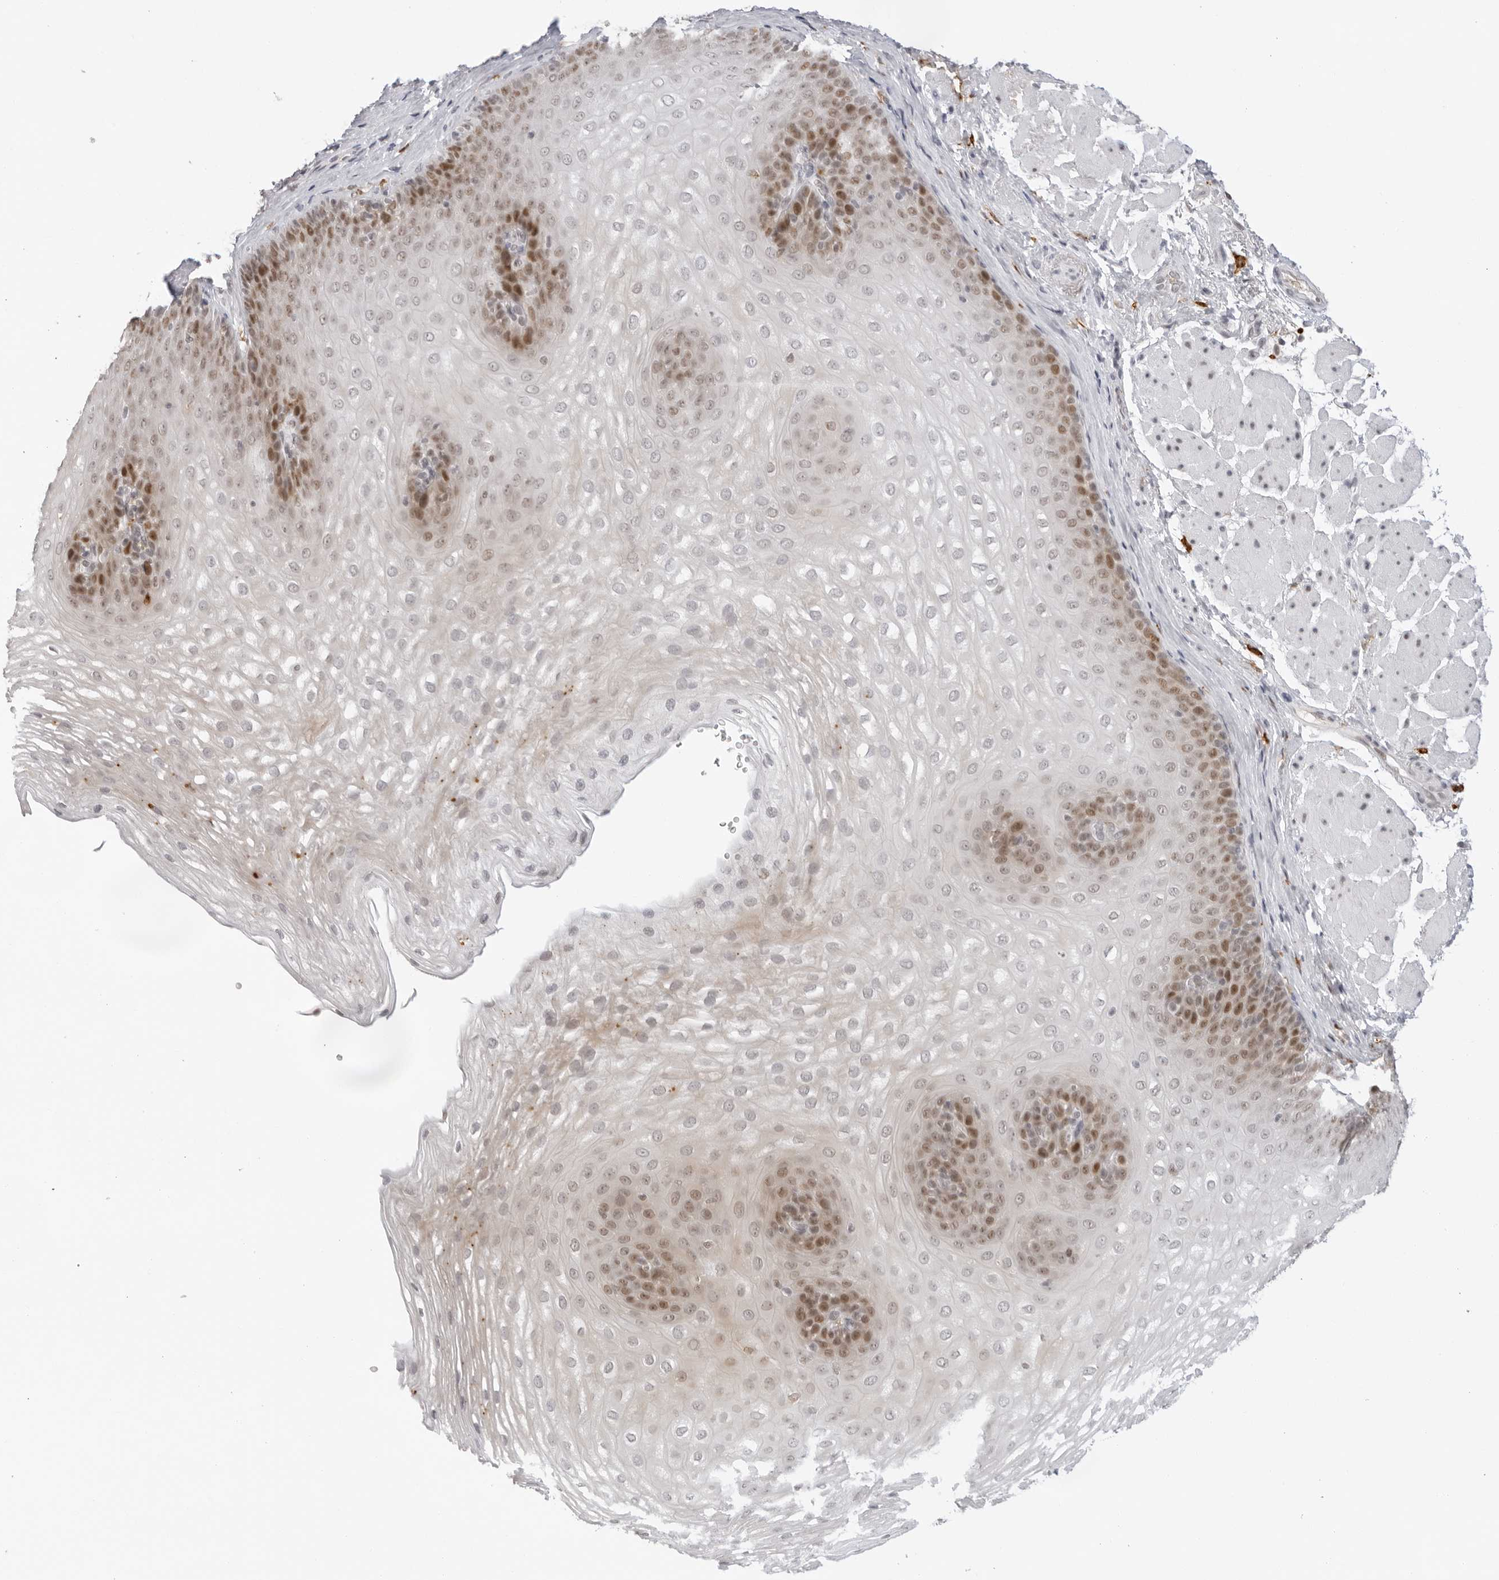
{"staining": {"intensity": "moderate", "quantity": "25%-75%", "location": "nuclear"}, "tissue": "esophagus", "cell_type": "Squamous epithelial cells", "image_type": "normal", "snomed": [{"axis": "morphology", "description": "Normal tissue, NOS"}, {"axis": "topography", "description": "Esophagus"}], "caption": "Moderate nuclear positivity is seen in approximately 25%-75% of squamous epithelial cells in normal esophagus. The protein is shown in brown color, while the nuclei are stained blue.", "gene": "MSH6", "patient": {"sex": "female", "age": 66}}